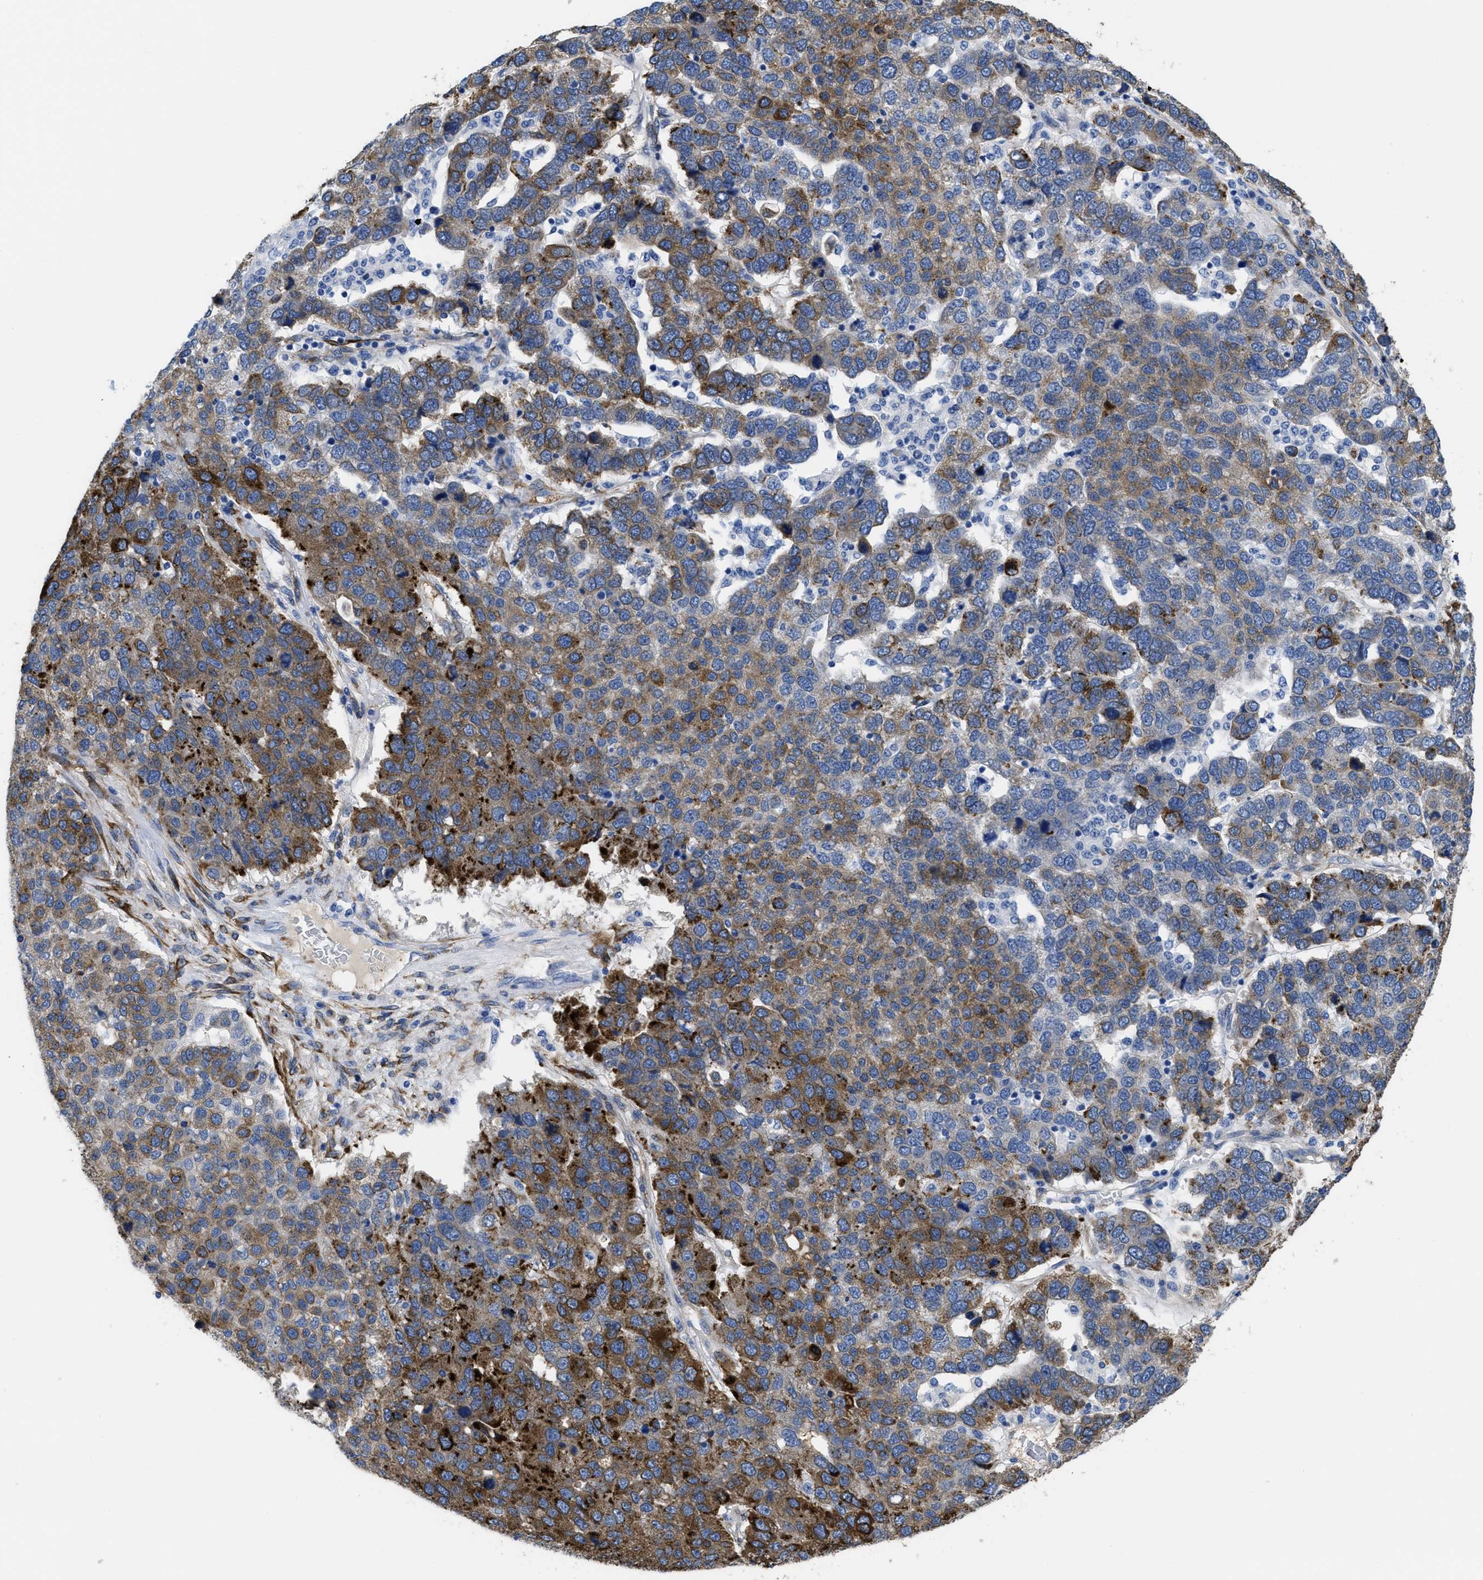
{"staining": {"intensity": "moderate", "quantity": "25%-75%", "location": "cytoplasmic/membranous"}, "tissue": "pancreatic cancer", "cell_type": "Tumor cells", "image_type": "cancer", "snomed": [{"axis": "morphology", "description": "Adenocarcinoma, NOS"}, {"axis": "topography", "description": "Pancreas"}], "caption": "Immunohistochemistry (IHC) micrograph of human pancreatic adenocarcinoma stained for a protein (brown), which reveals medium levels of moderate cytoplasmic/membranous positivity in about 25%-75% of tumor cells.", "gene": "SQLE", "patient": {"sex": "female", "age": 61}}